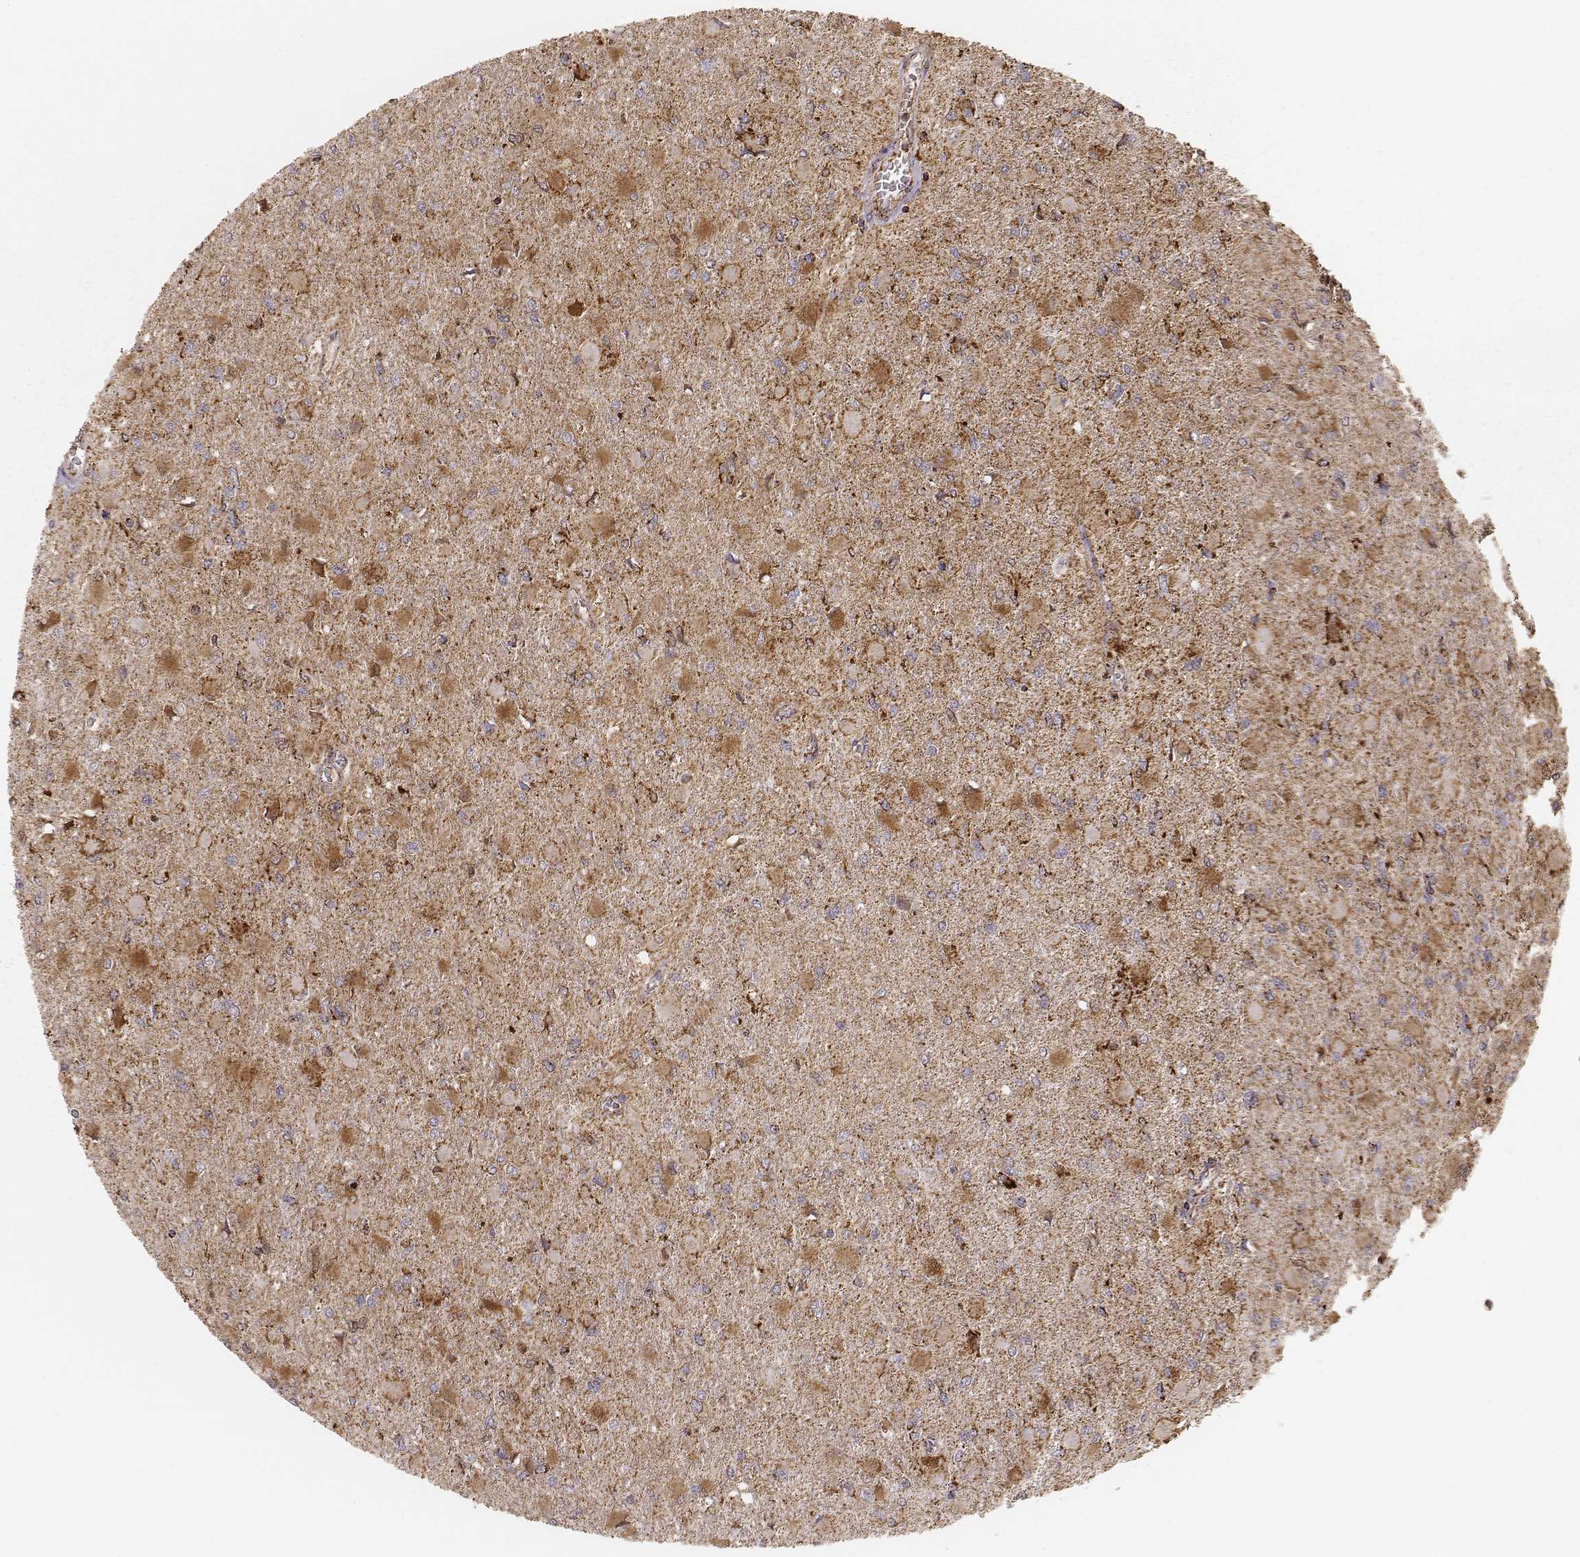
{"staining": {"intensity": "moderate", "quantity": ">75%", "location": "cytoplasmic/membranous"}, "tissue": "glioma", "cell_type": "Tumor cells", "image_type": "cancer", "snomed": [{"axis": "morphology", "description": "Glioma, malignant, High grade"}, {"axis": "topography", "description": "Cerebral cortex"}], "caption": "This histopathology image exhibits immunohistochemistry staining of human glioma, with medium moderate cytoplasmic/membranous positivity in about >75% of tumor cells.", "gene": "CS", "patient": {"sex": "female", "age": 36}}